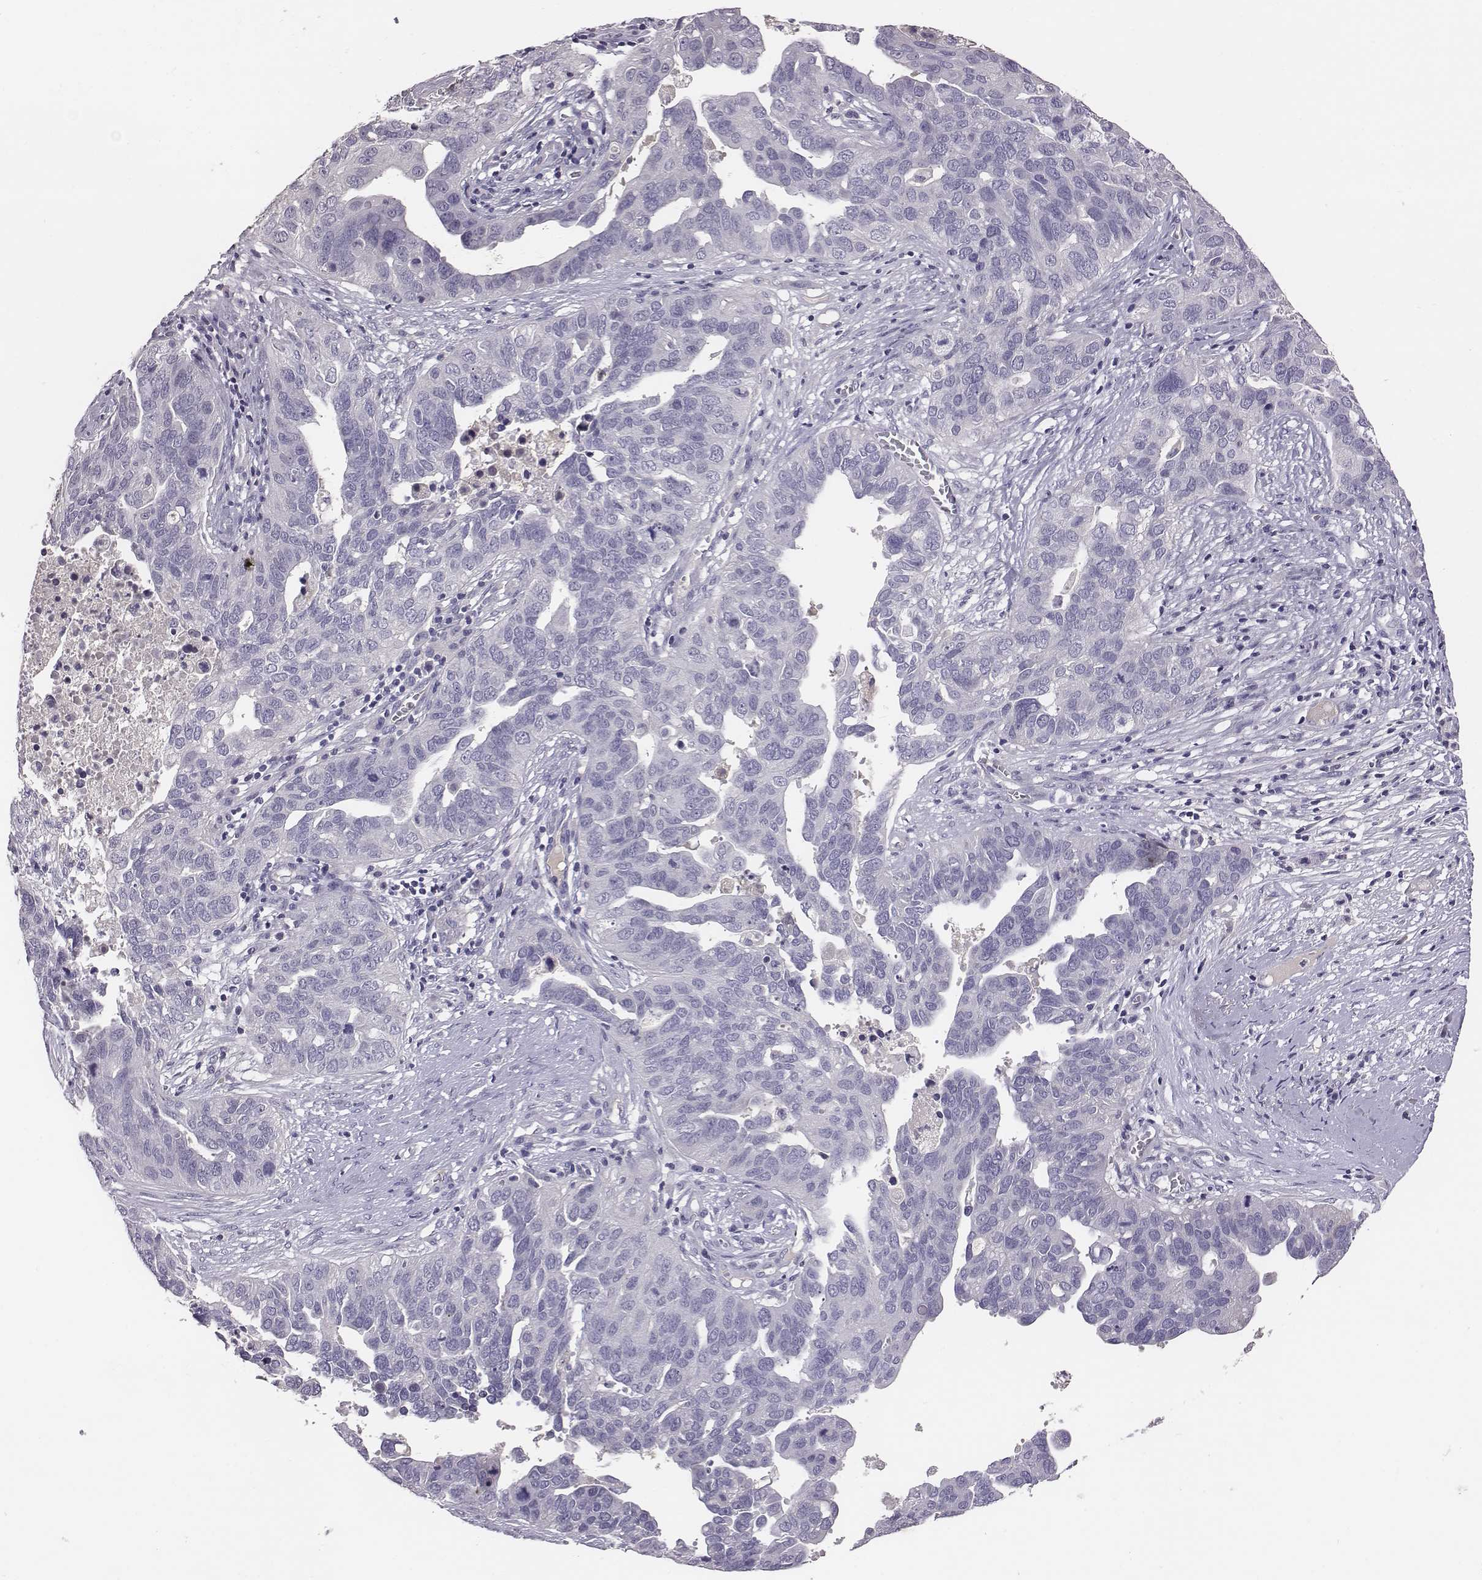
{"staining": {"intensity": "negative", "quantity": "none", "location": "none"}, "tissue": "ovarian cancer", "cell_type": "Tumor cells", "image_type": "cancer", "snomed": [{"axis": "morphology", "description": "Carcinoma, endometroid"}, {"axis": "topography", "description": "Soft tissue"}, {"axis": "topography", "description": "Ovary"}], "caption": "Ovarian cancer (endometroid carcinoma) stained for a protein using IHC displays no staining tumor cells.", "gene": "EN1", "patient": {"sex": "female", "age": 52}}